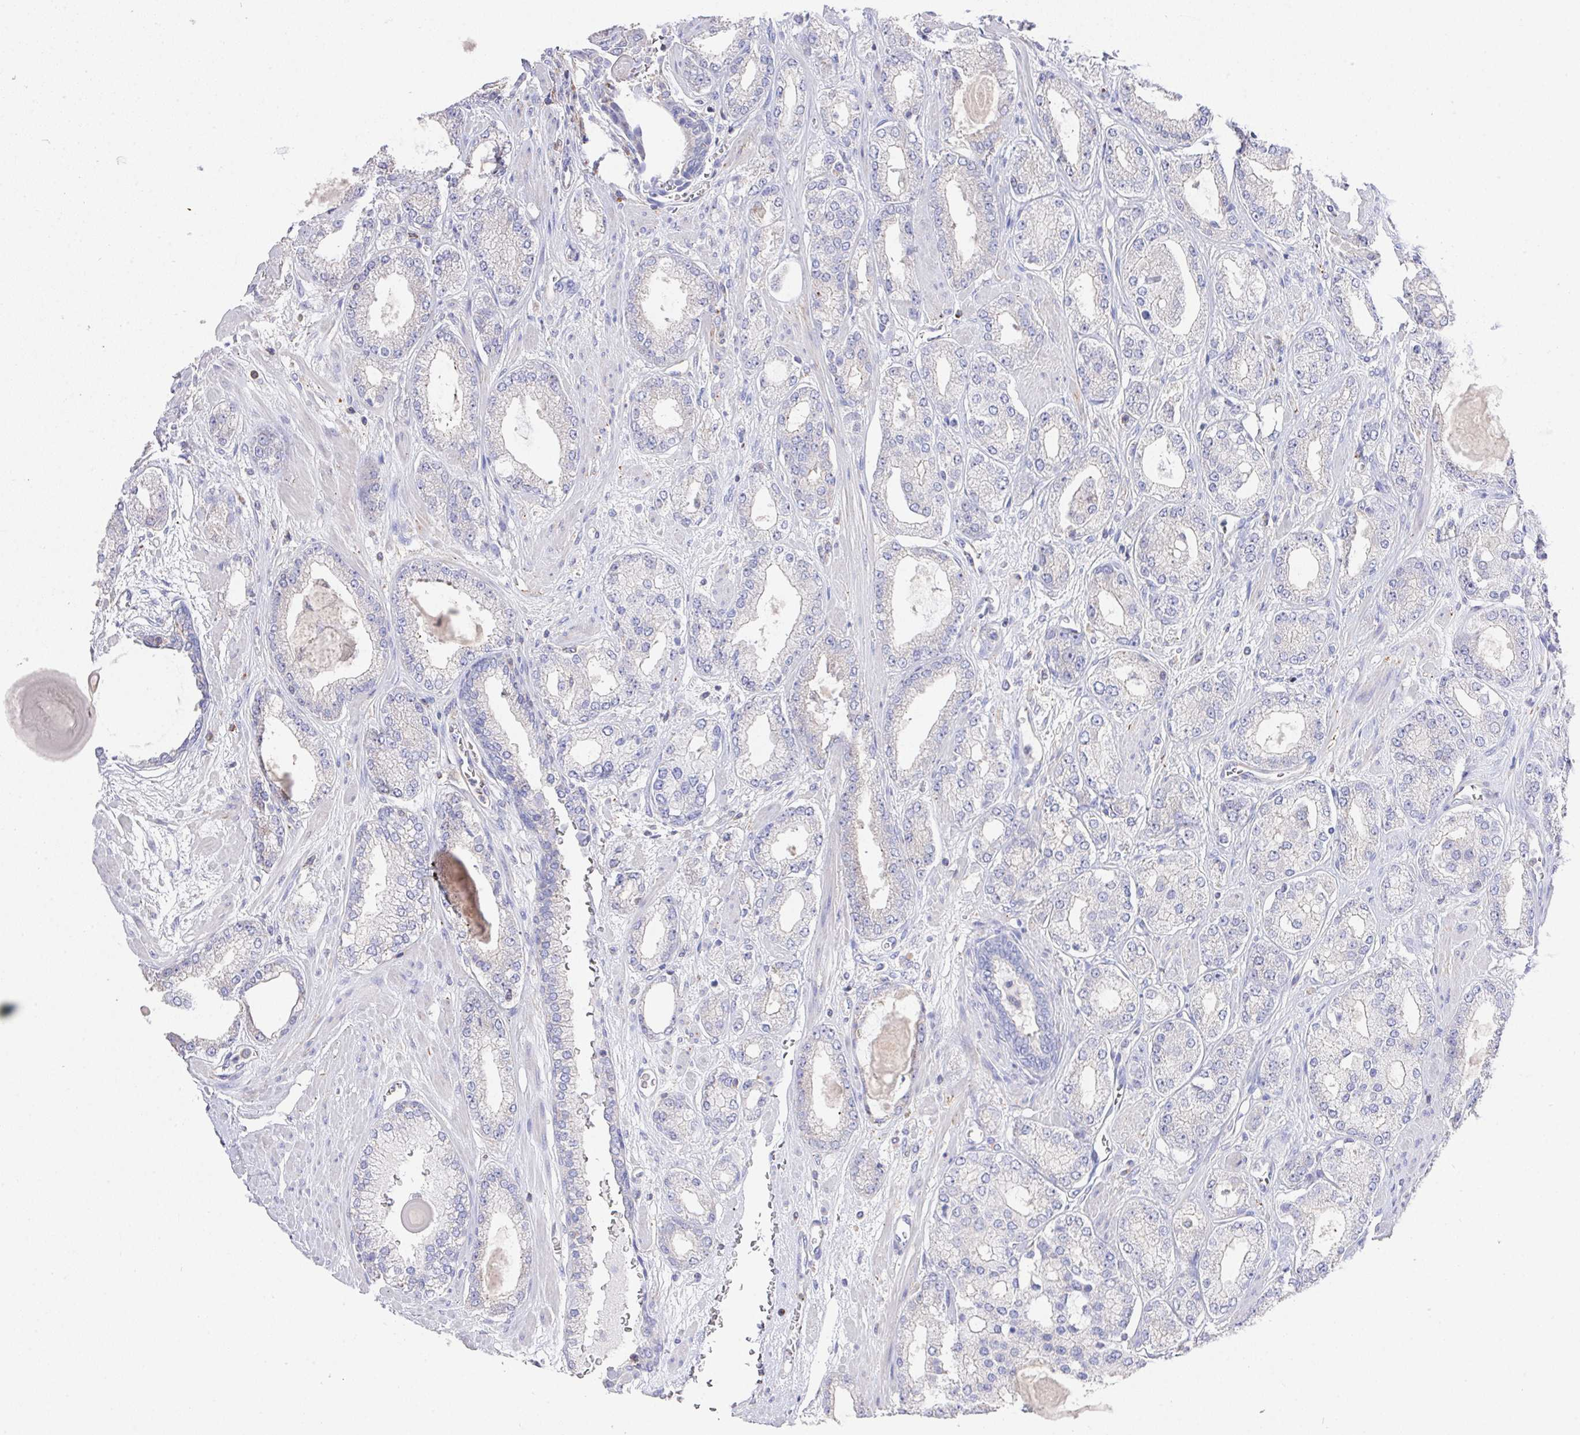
{"staining": {"intensity": "negative", "quantity": "none", "location": "none"}, "tissue": "prostate cancer", "cell_type": "Tumor cells", "image_type": "cancer", "snomed": [{"axis": "morphology", "description": "Adenocarcinoma, High grade"}, {"axis": "topography", "description": "Prostate"}], "caption": "High magnification brightfield microscopy of adenocarcinoma (high-grade) (prostate) stained with DAB (brown) and counterstained with hematoxylin (blue): tumor cells show no significant staining.", "gene": "PRG3", "patient": {"sex": "male", "age": 64}}